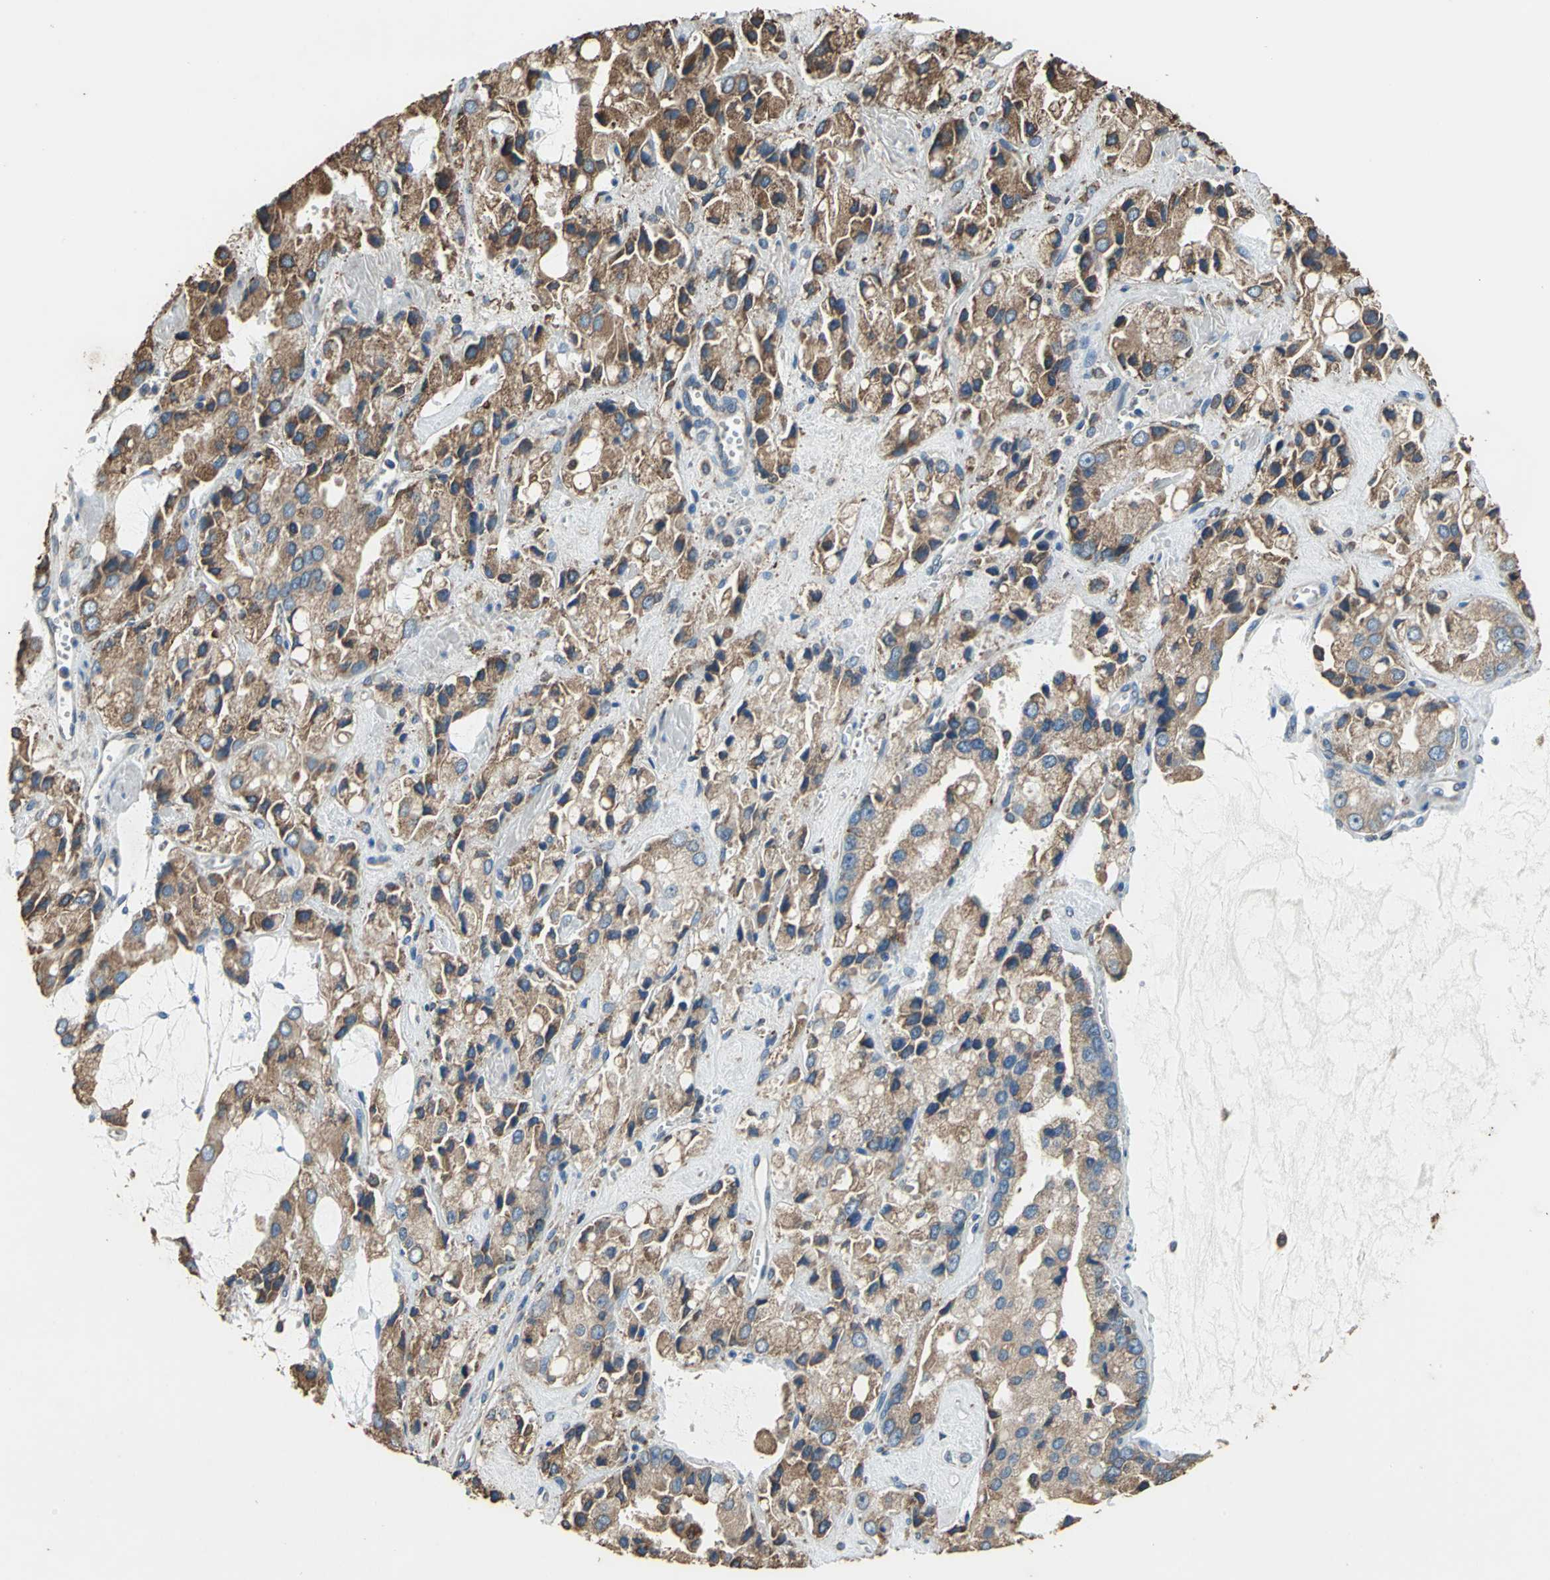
{"staining": {"intensity": "strong", "quantity": ">75%", "location": "cytoplasmic/membranous"}, "tissue": "prostate cancer", "cell_type": "Tumor cells", "image_type": "cancer", "snomed": [{"axis": "morphology", "description": "Adenocarcinoma, High grade"}, {"axis": "topography", "description": "Prostate"}], "caption": "Prostate cancer stained with a protein marker demonstrates strong staining in tumor cells.", "gene": "GPANK1", "patient": {"sex": "male", "age": 67}}